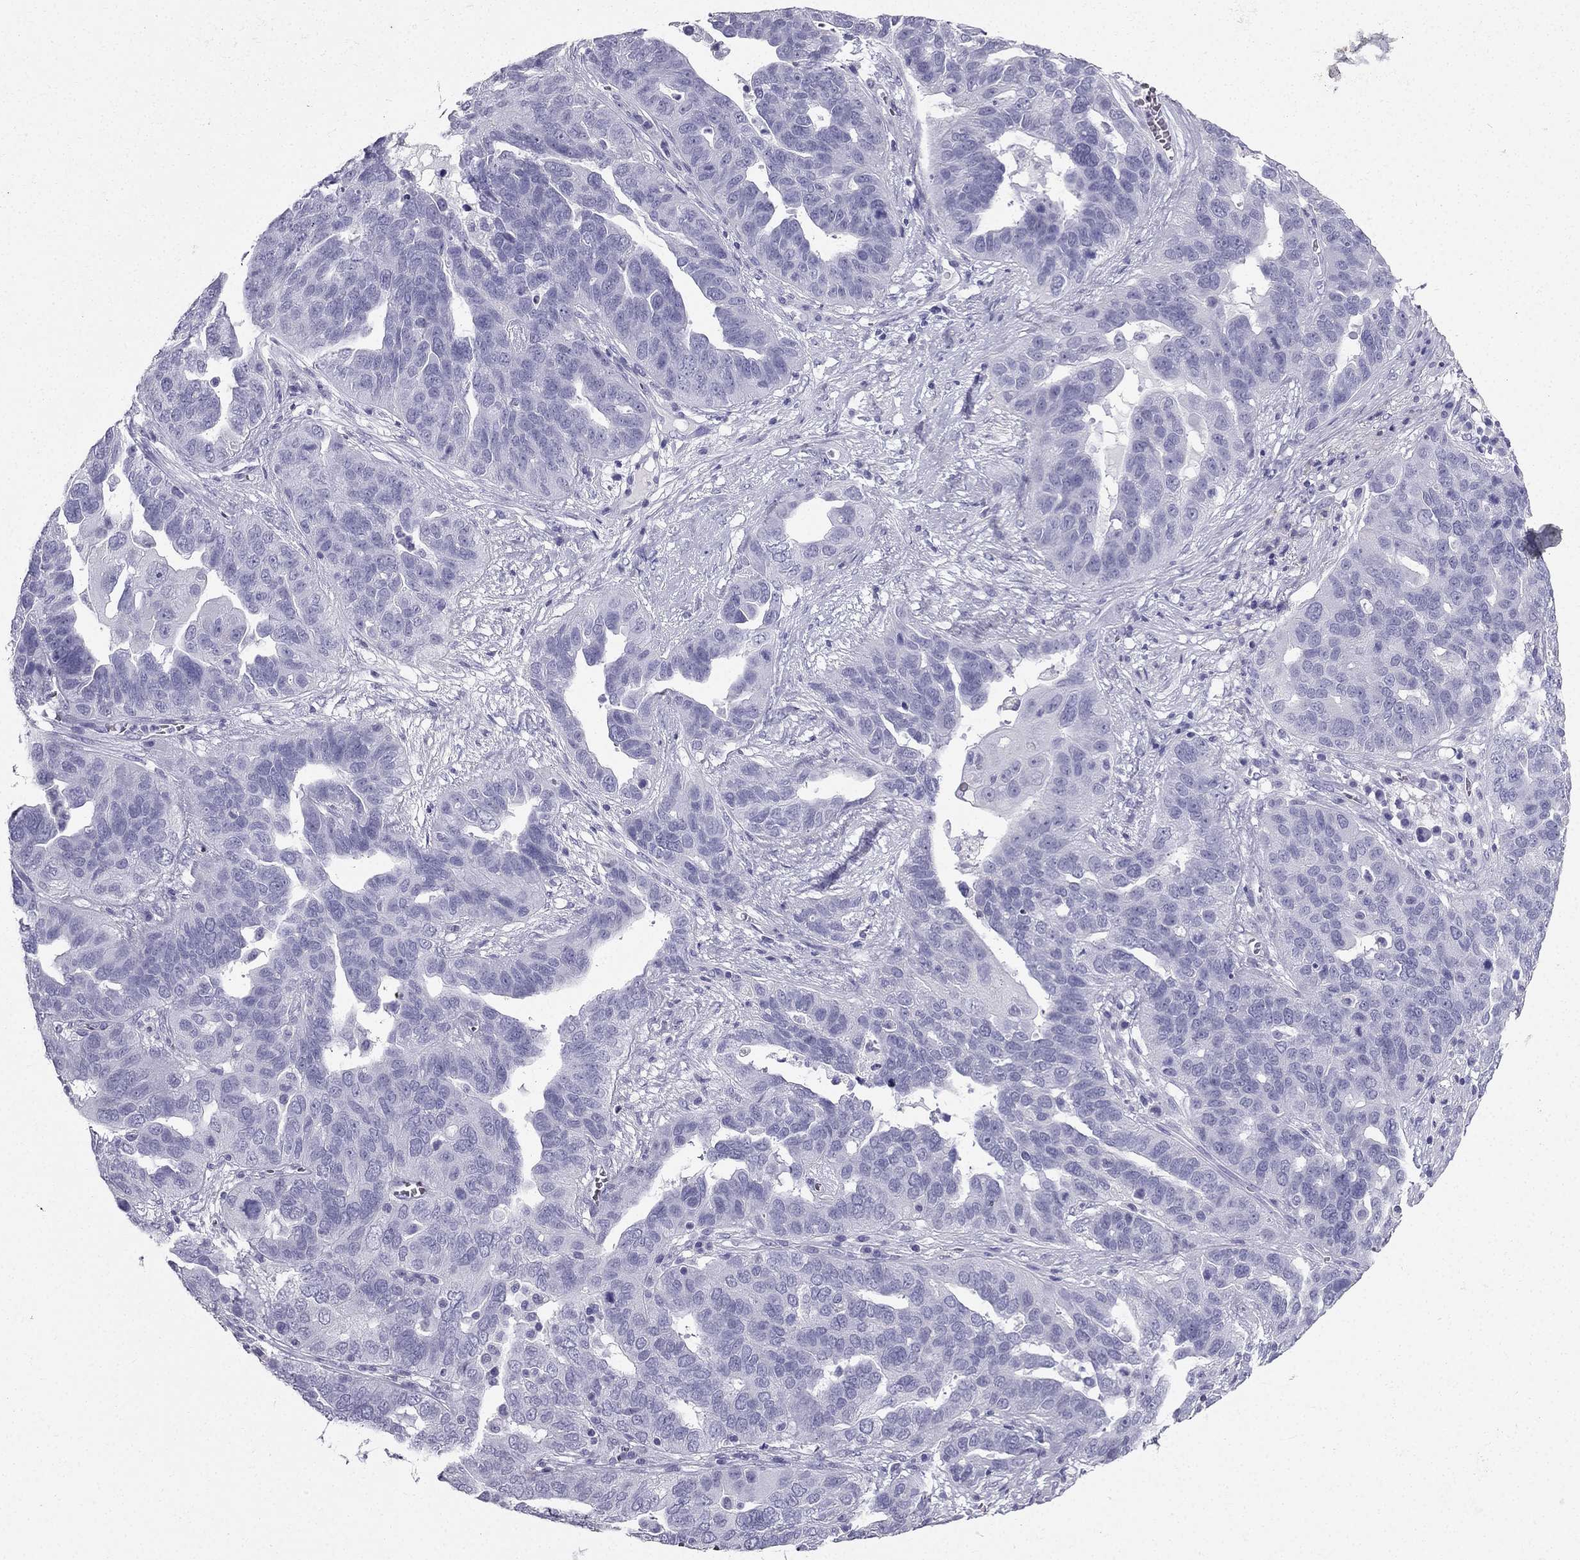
{"staining": {"intensity": "negative", "quantity": "none", "location": "none"}, "tissue": "ovarian cancer", "cell_type": "Tumor cells", "image_type": "cancer", "snomed": [{"axis": "morphology", "description": "Carcinoma, endometroid"}, {"axis": "topography", "description": "Soft tissue"}, {"axis": "topography", "description": "Ovary"}], "caption": "Protein analysis of ovarian cancer (endometroid carcinoma) displays no significant staining in tumor cells. (DAB immunohistochemistry with hematoxylin counter stain).", "gene": "TFF3", "patient": {"sex": "female", "age": 52}}